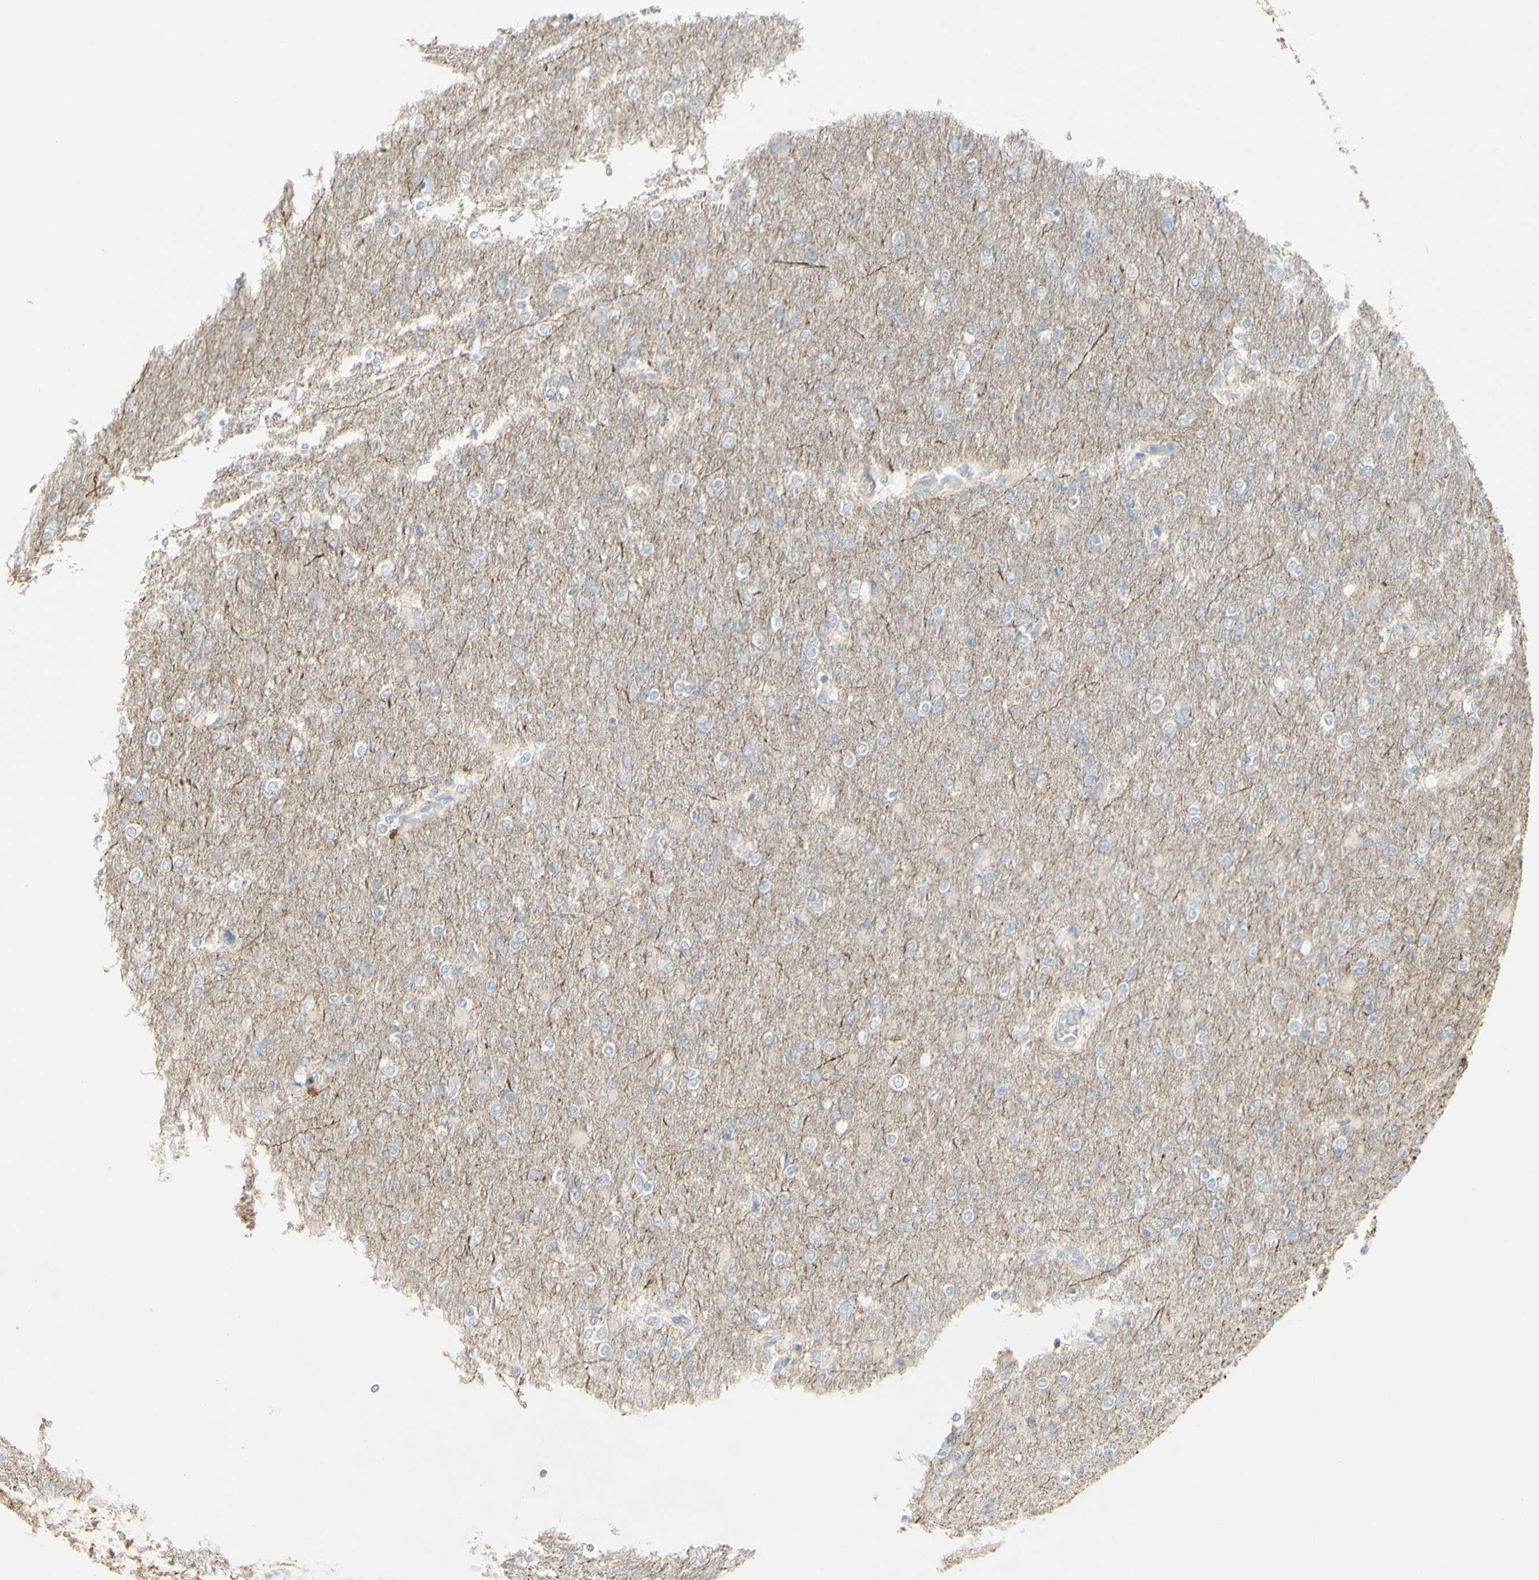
{"staining": {"intensity": "negative", "quantity": "none", "location": "none"}, "tissue": "glioma", "cell_type": "Tumor cells", "image_type": "cancer", "snomed": [{"axis": "morphology", "description": "Glioma, malignant, High grade"}, {"axis": "topography", "description": "Cerebral cortex"}], "caption": "There is no significant positivity in tumor cells of malignant glioma (high-grade).", "gene": "CNTNAP1", "patient": {"sex": "female", "age": 36}}